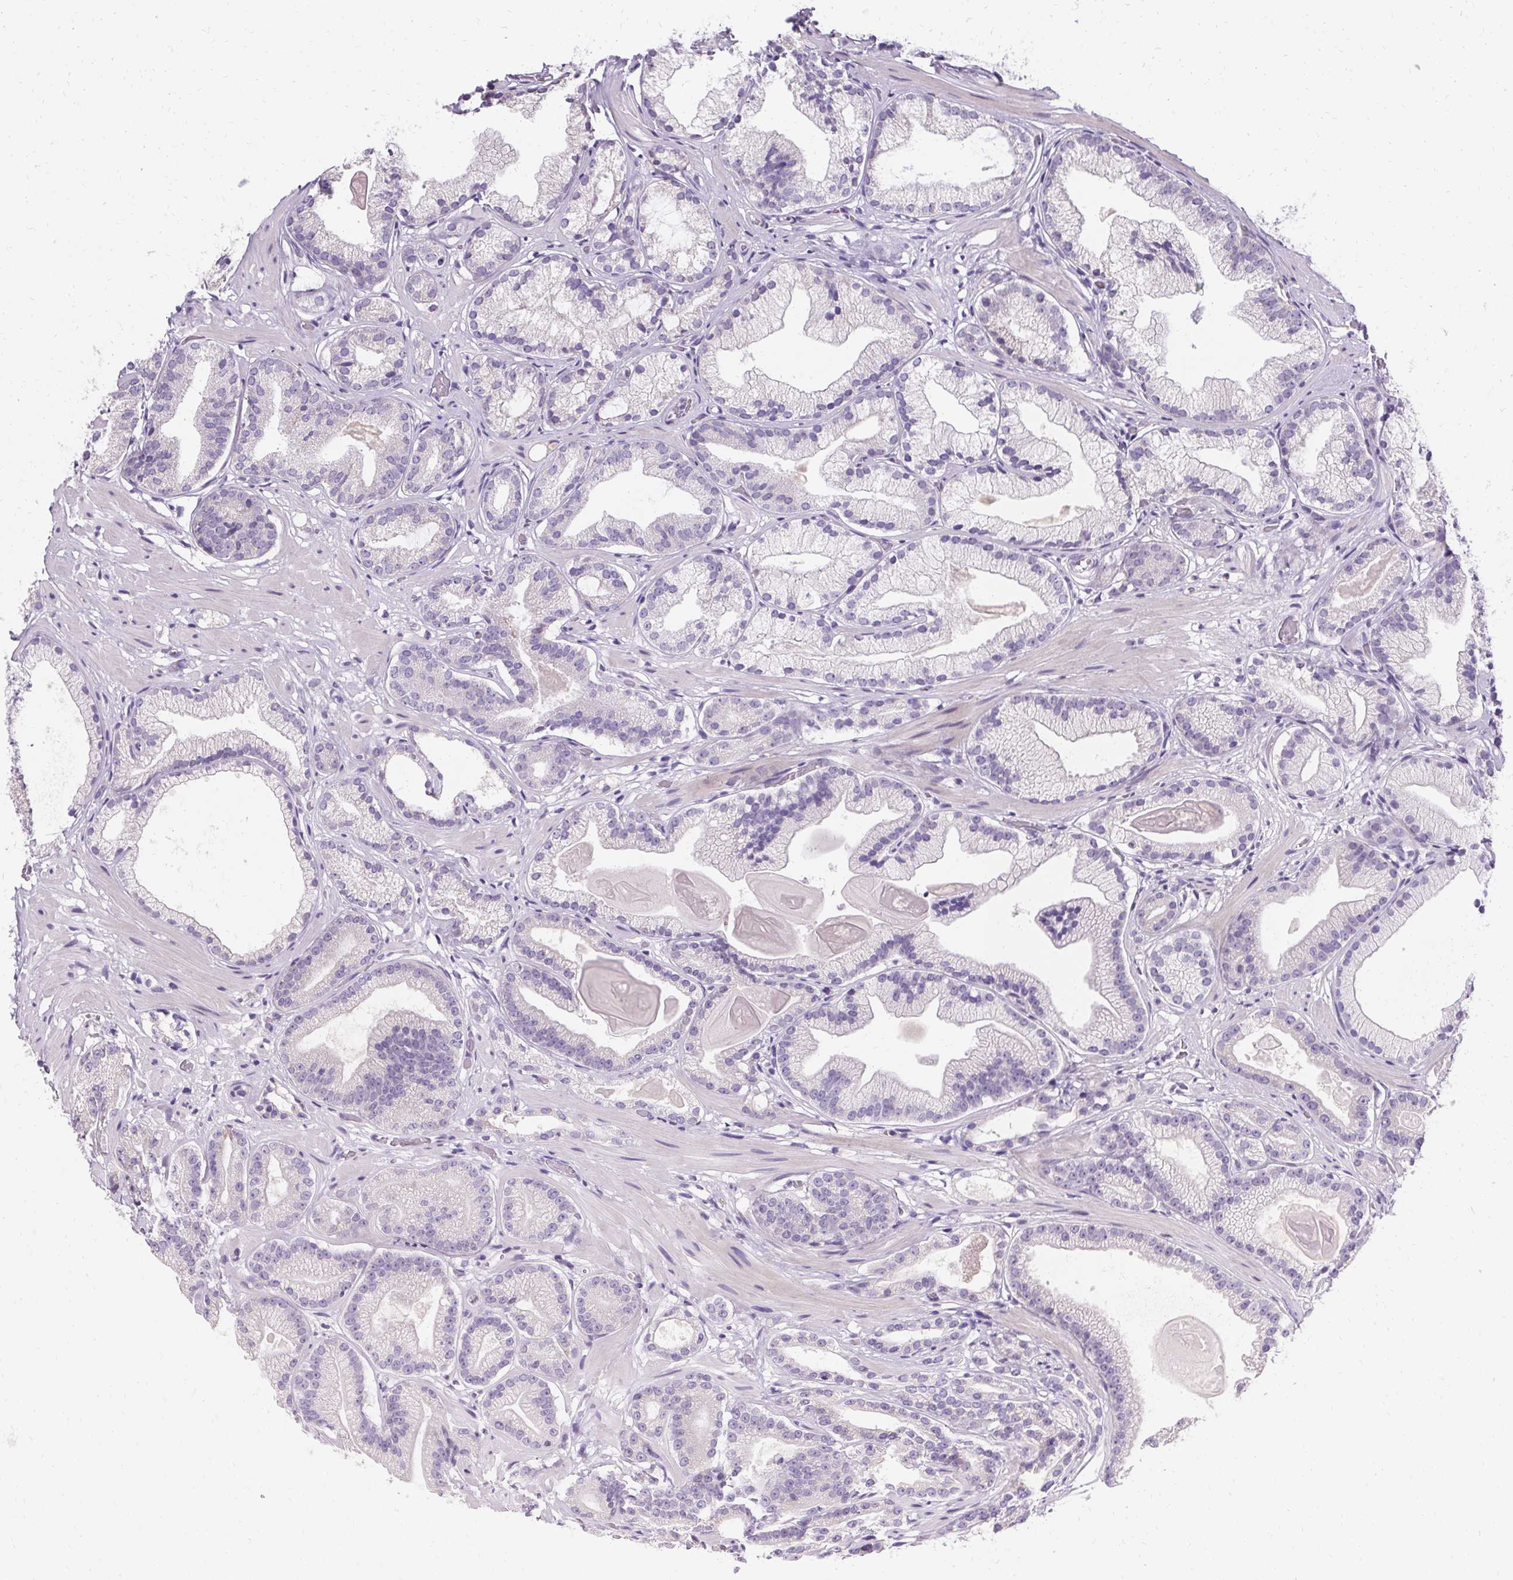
{"staining": {"intensity": "negative", "quantity": "none", "location": "none"}, "tissue": "prostate cancer", "cell_type": "Tumor cells", "image_type": "cancer", "snomed": [{"axis": "morphology", "description": "Adenocarcinoma, Low grade"}, {"axis": "topography", "description": "Prostate"}], "caption": "DAB (3,3'-diaminobenzidine) immunohistochemical staining of low-grade adenocarcinoma (prostate) exhibits no significant positivity in tumor cells.", "gene": "TRIP13", "patient": {"sex": "male", "age": 57}}